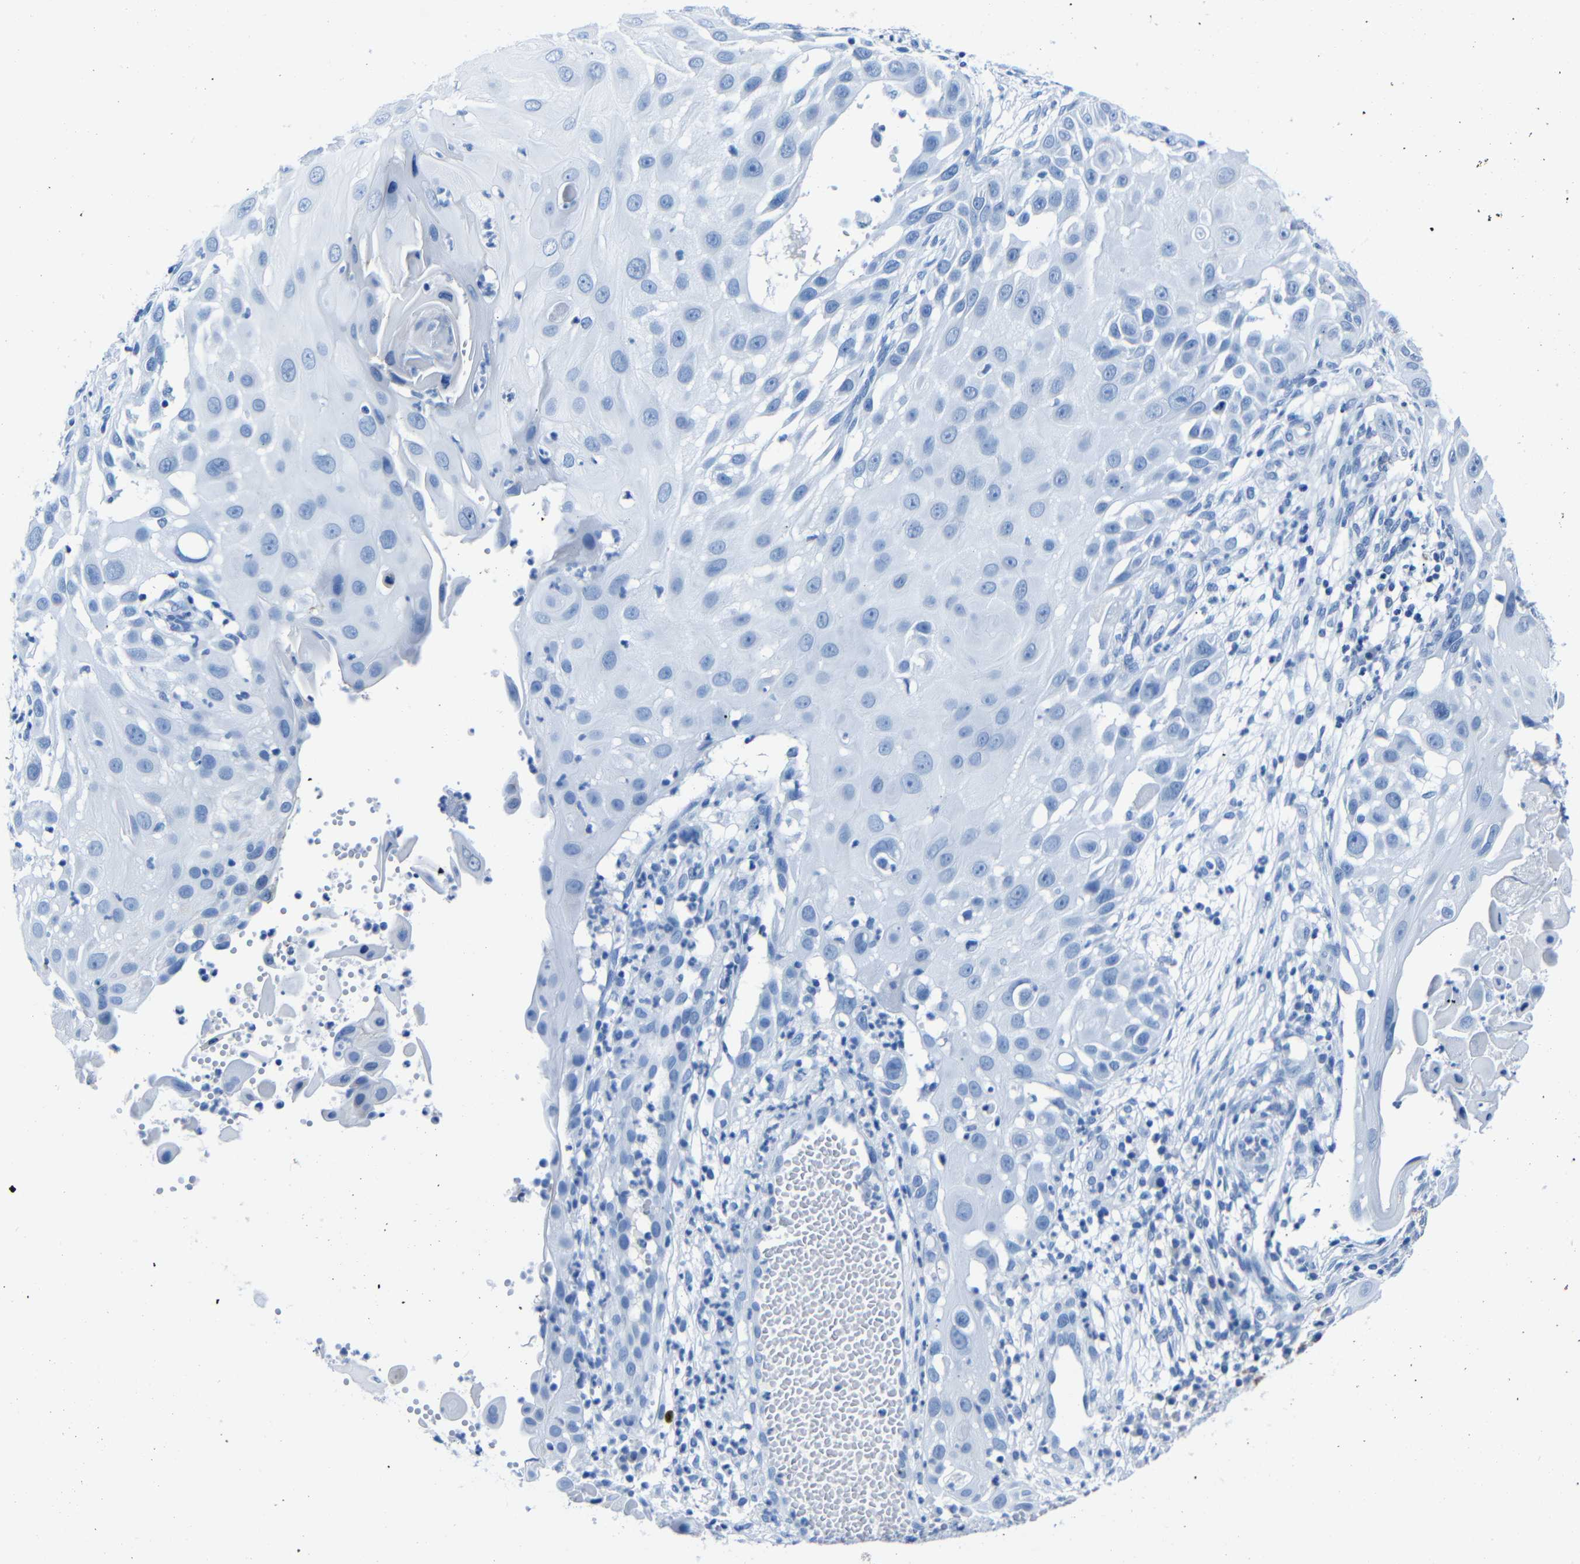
{"staining": {"intensity": "negative", "quantity": "none", "location": "none"}, "tissue": "skin cancer", "cell_type": "Tumor cells", "image_type": "cancer", "snomed": [{"axis": "morphology", "description": "Squamous cell carcinoma, NOS"}, {"axis": "topography", "description": "Skin"}], "caption": "IHC histopathology image of skin squamous cell carcinoma stained for a protein (brown), which exhibits no positivity in tumor cells. The staining is performed using DAB (3,3'-diaminobenzidine) brown chromogen with nuclei counter-stained in using hematoxylin.", "gene": "CLDN11", "patient": {"sex": "female", "age": 44}}